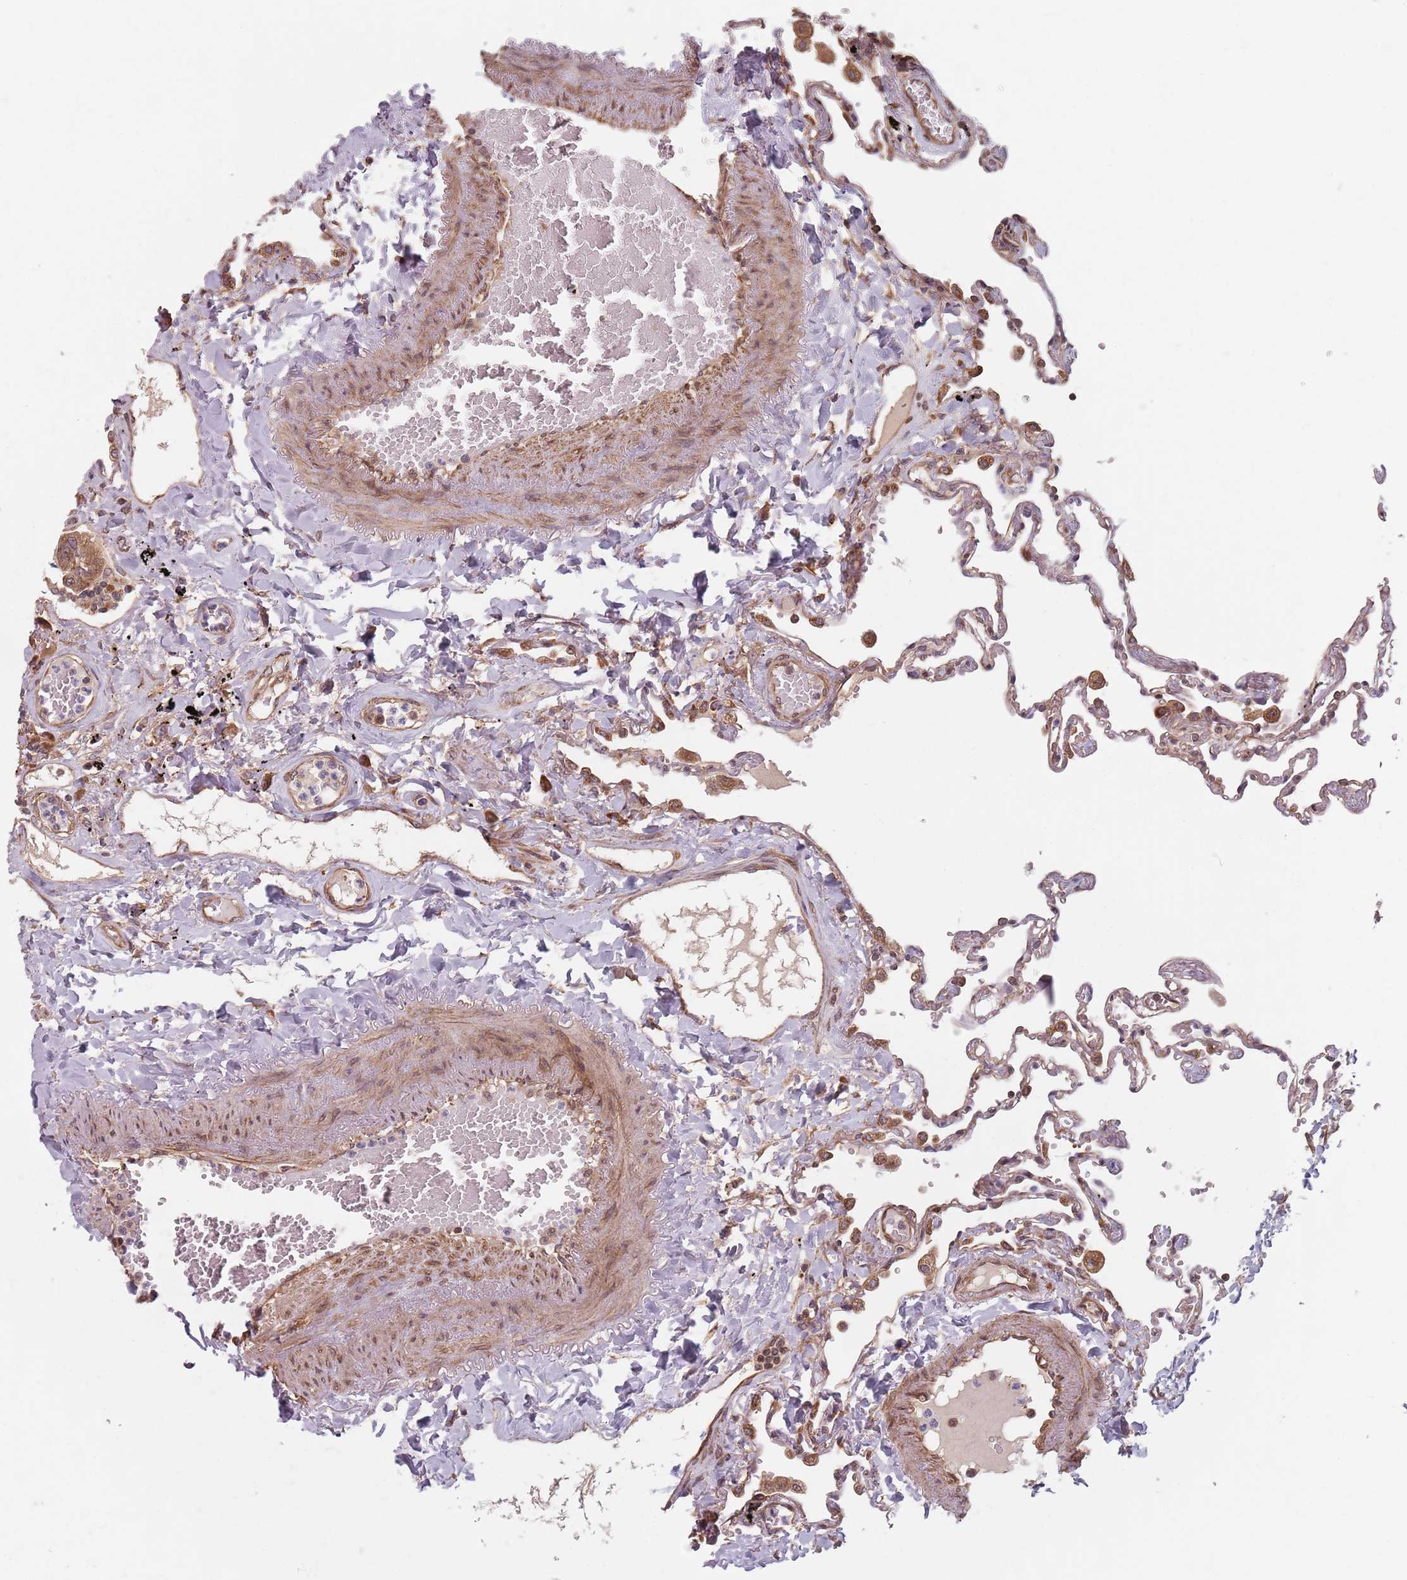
{"staining": {"intensity": "weak", "quantity": "25%-75%", "location": "cytoplasmic/membranous"}, "tissue": "lung", "cell_type": "Alveolar cells", "image_type": "normal", "snomed": [{"axis": "morphology", "description": "Normal tissue, NOS"}, {"axis": "topography", "description": "Lung"}], "caption": "Immunohistochemical staining of unremarkable human lung shows low levels of weak cytoplasmic/membranous positivity in approximately 25%-75% of alveolar cells. (Stains: DAB in brown, nuclei in blue, Microscopy: brightfield microscopy at high magnification).", "gene": "NOTCH3", "patient": {"sex": "female", "age": 67}}